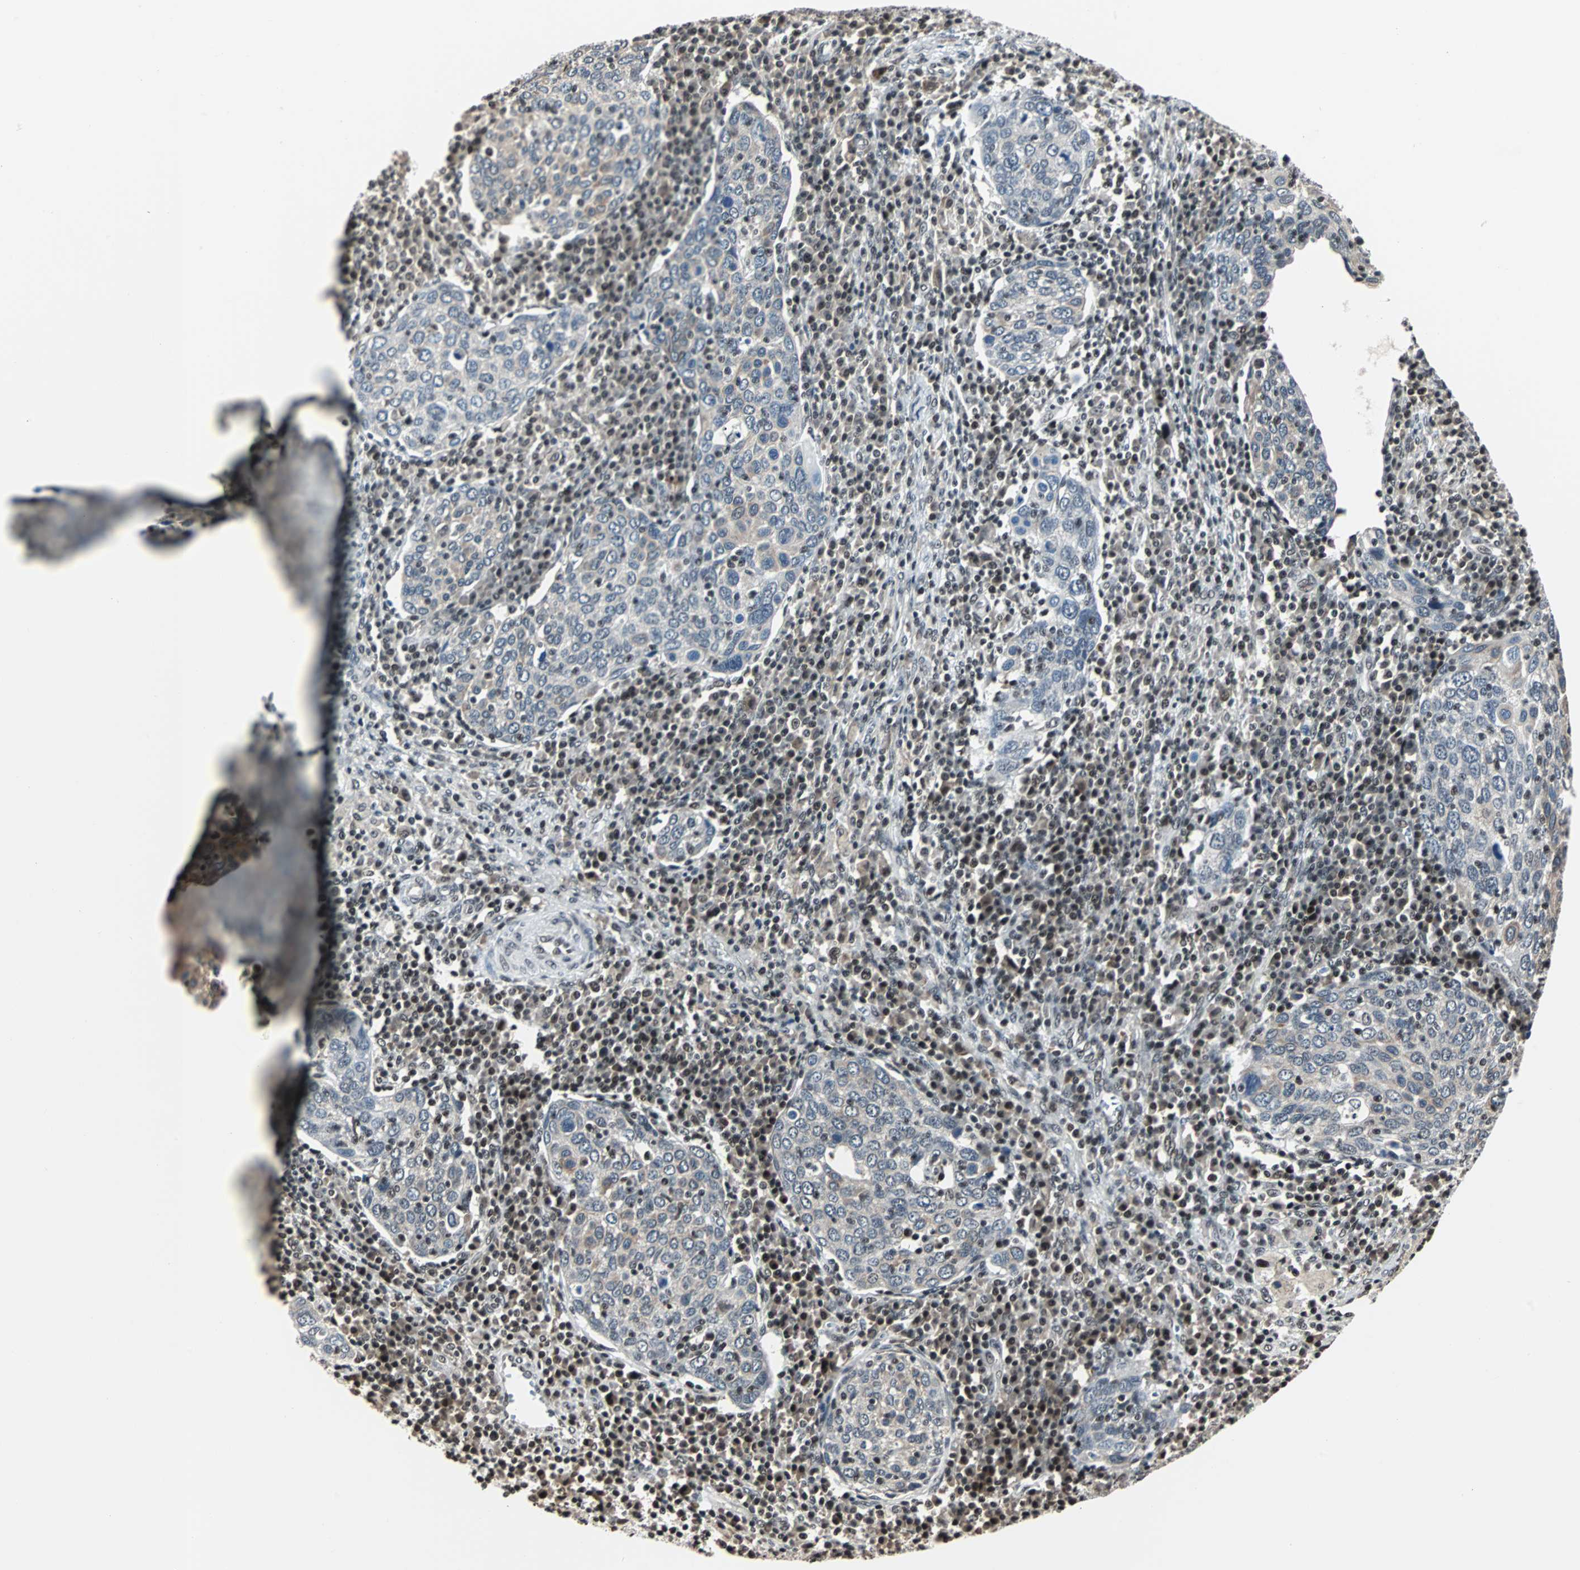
{"staining": {"intensity": "weak", "quantity": ">75%", "location": "cytoplasmic/membranous"}, "tissue": "cervical cancer", "cell_type": "Tumor cells", "image_type": "cancer", "snomed": [{"axis": "morphology", "description": "Squamous cell carcinoma, NOS"}, {"axis": "topography", "description": "Cervix"}], "caption": "A brown stain highlights weak cytoplasmic/membranous staining of a protein in human cervical cancer (squamous cell carcinoma) tumor cells.", "gene": "TERF2IP", "patient": {"sex": "female", "age": 40}}